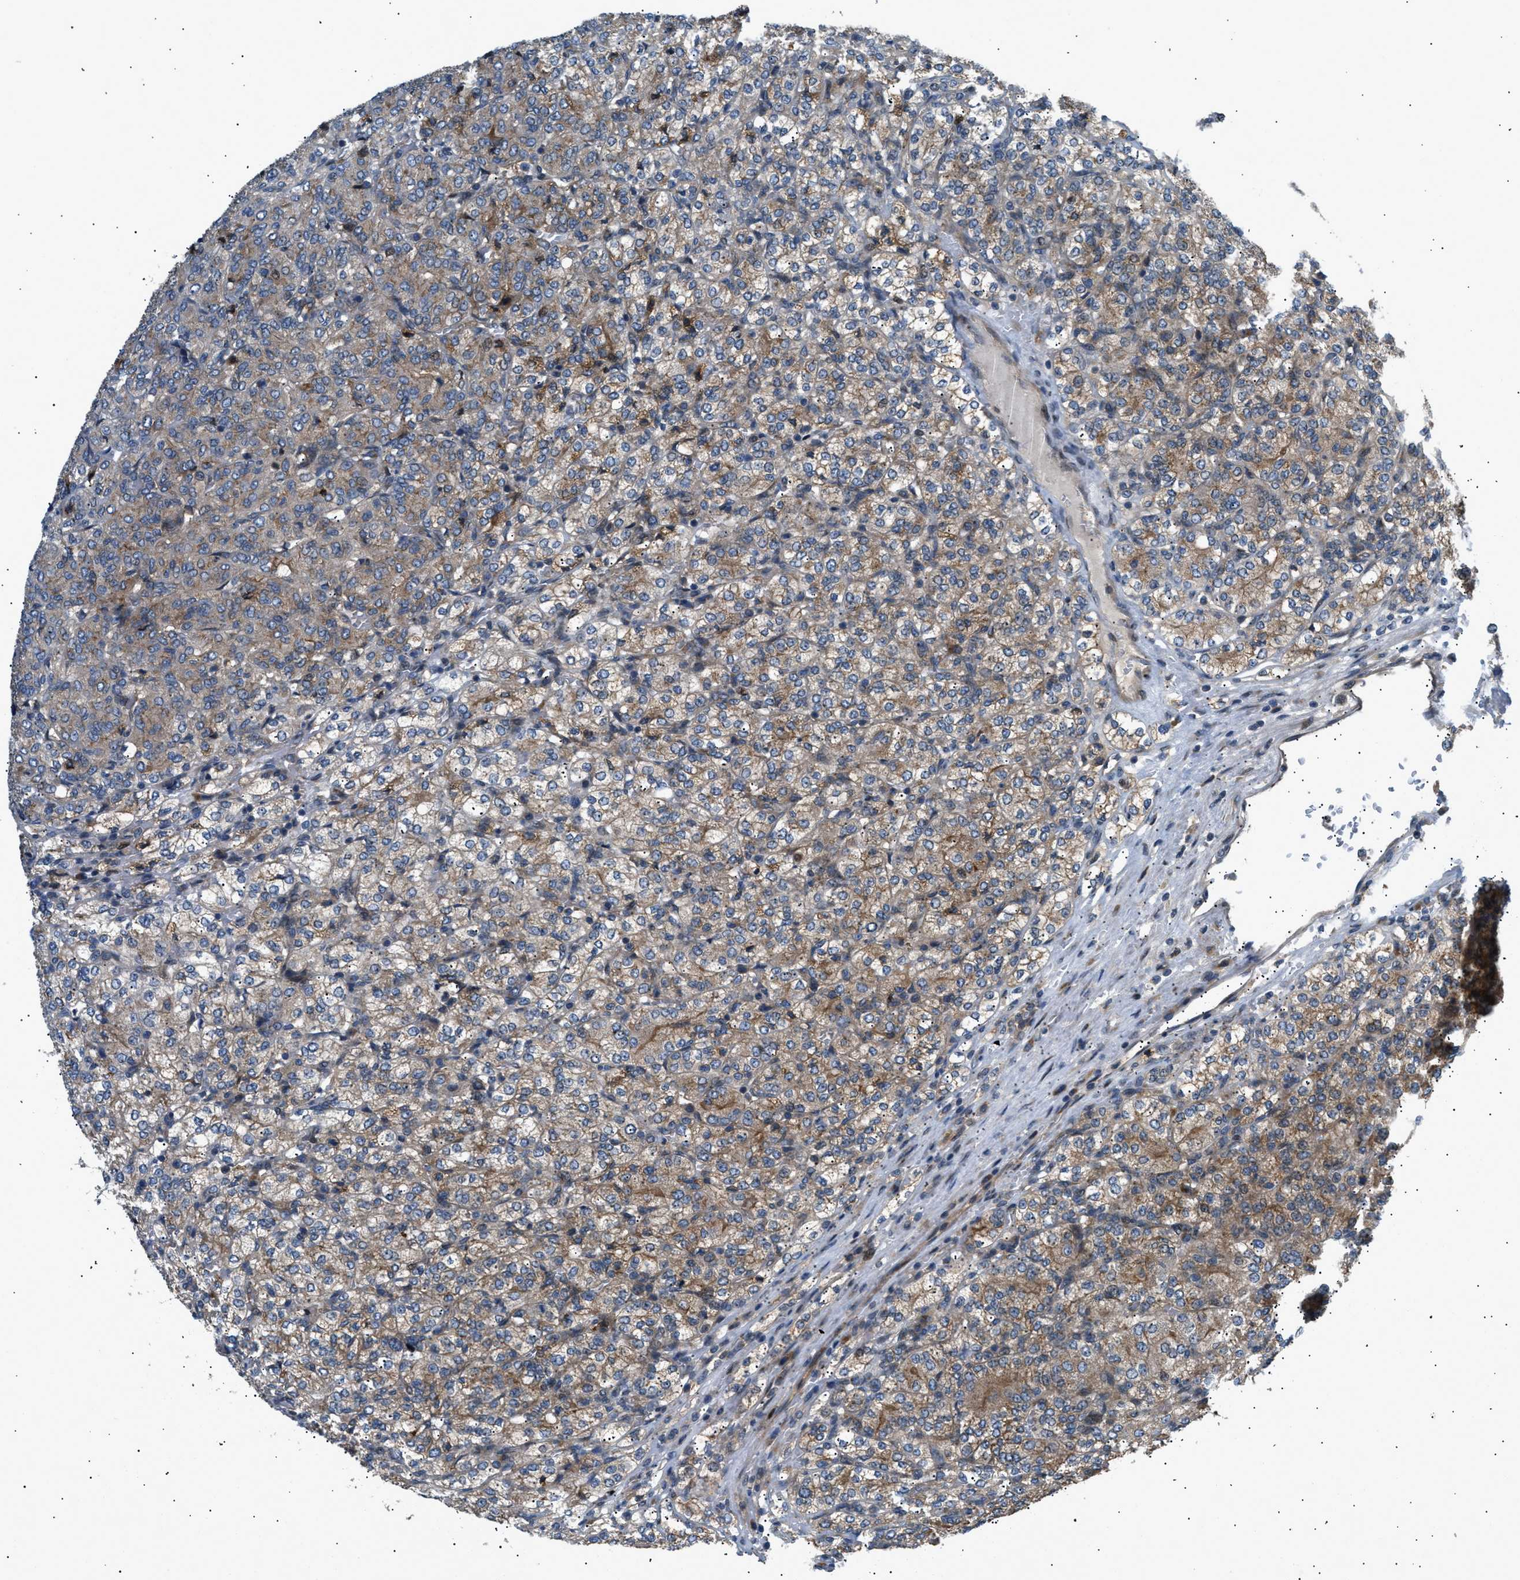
{"staining": {"intensity": "moderate", "quantity": ">75%", "location": "cytoplasmic/membranous"}, "tissue": "renal cancer", "cell_type": "Tumor cells", "image_type": "cancer", "snomed": [{"axis": "morphology", "description": "Adenocarcinoma, NOS"}, {"axis": "topography", "description": "Kidney"}], "caption": "Protein analysis of renal cancer (adenocarcinoma) tissue displays moderate cytoplasmic/membranous positivity in approximately >75% of tumor cells.", "gene": "LYSMD3", "patient": {"sex": "male", "age": 77}}